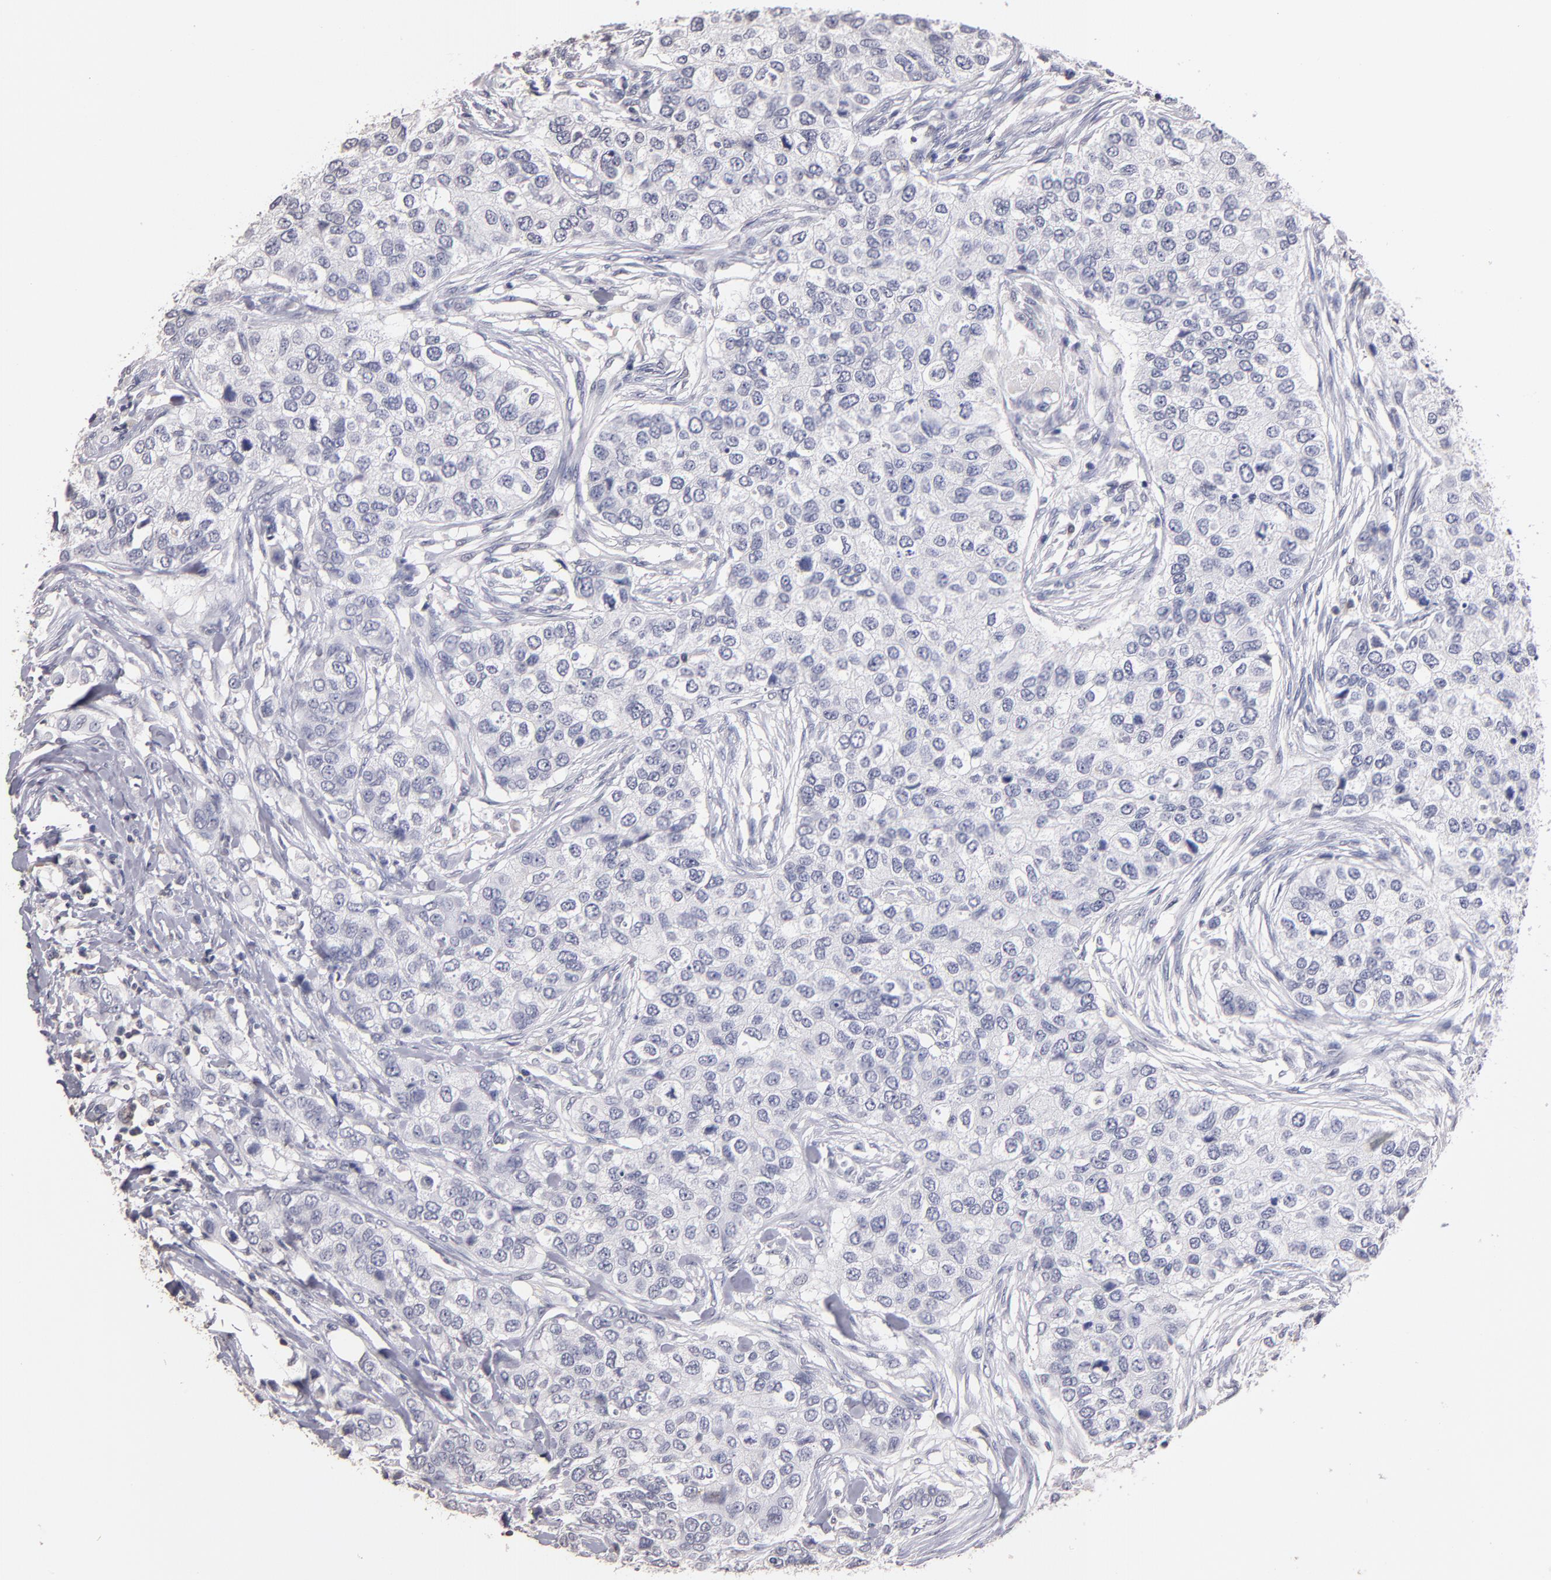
{"staining": {"intensity": "negative", "quantity": "none", "location": "none"}, "tissue": "breast cancer", "cell_type": "Tumor cells", "image_type": "cancer", "snomed": [{"axis": "morphology", "description": "Normal tissue, NOS"}, {"axis": "morphology", "description": "Duct carcinoma"}, {"axis": "topography", "description": "Breast"}], "caption": "This is an immunohistochemistry micrograph of human intraductal carcinoma (breast). There is no positivity in tumor cells.", "gene": "SOX10", "patient": {"sex": "female", "age": 49}}